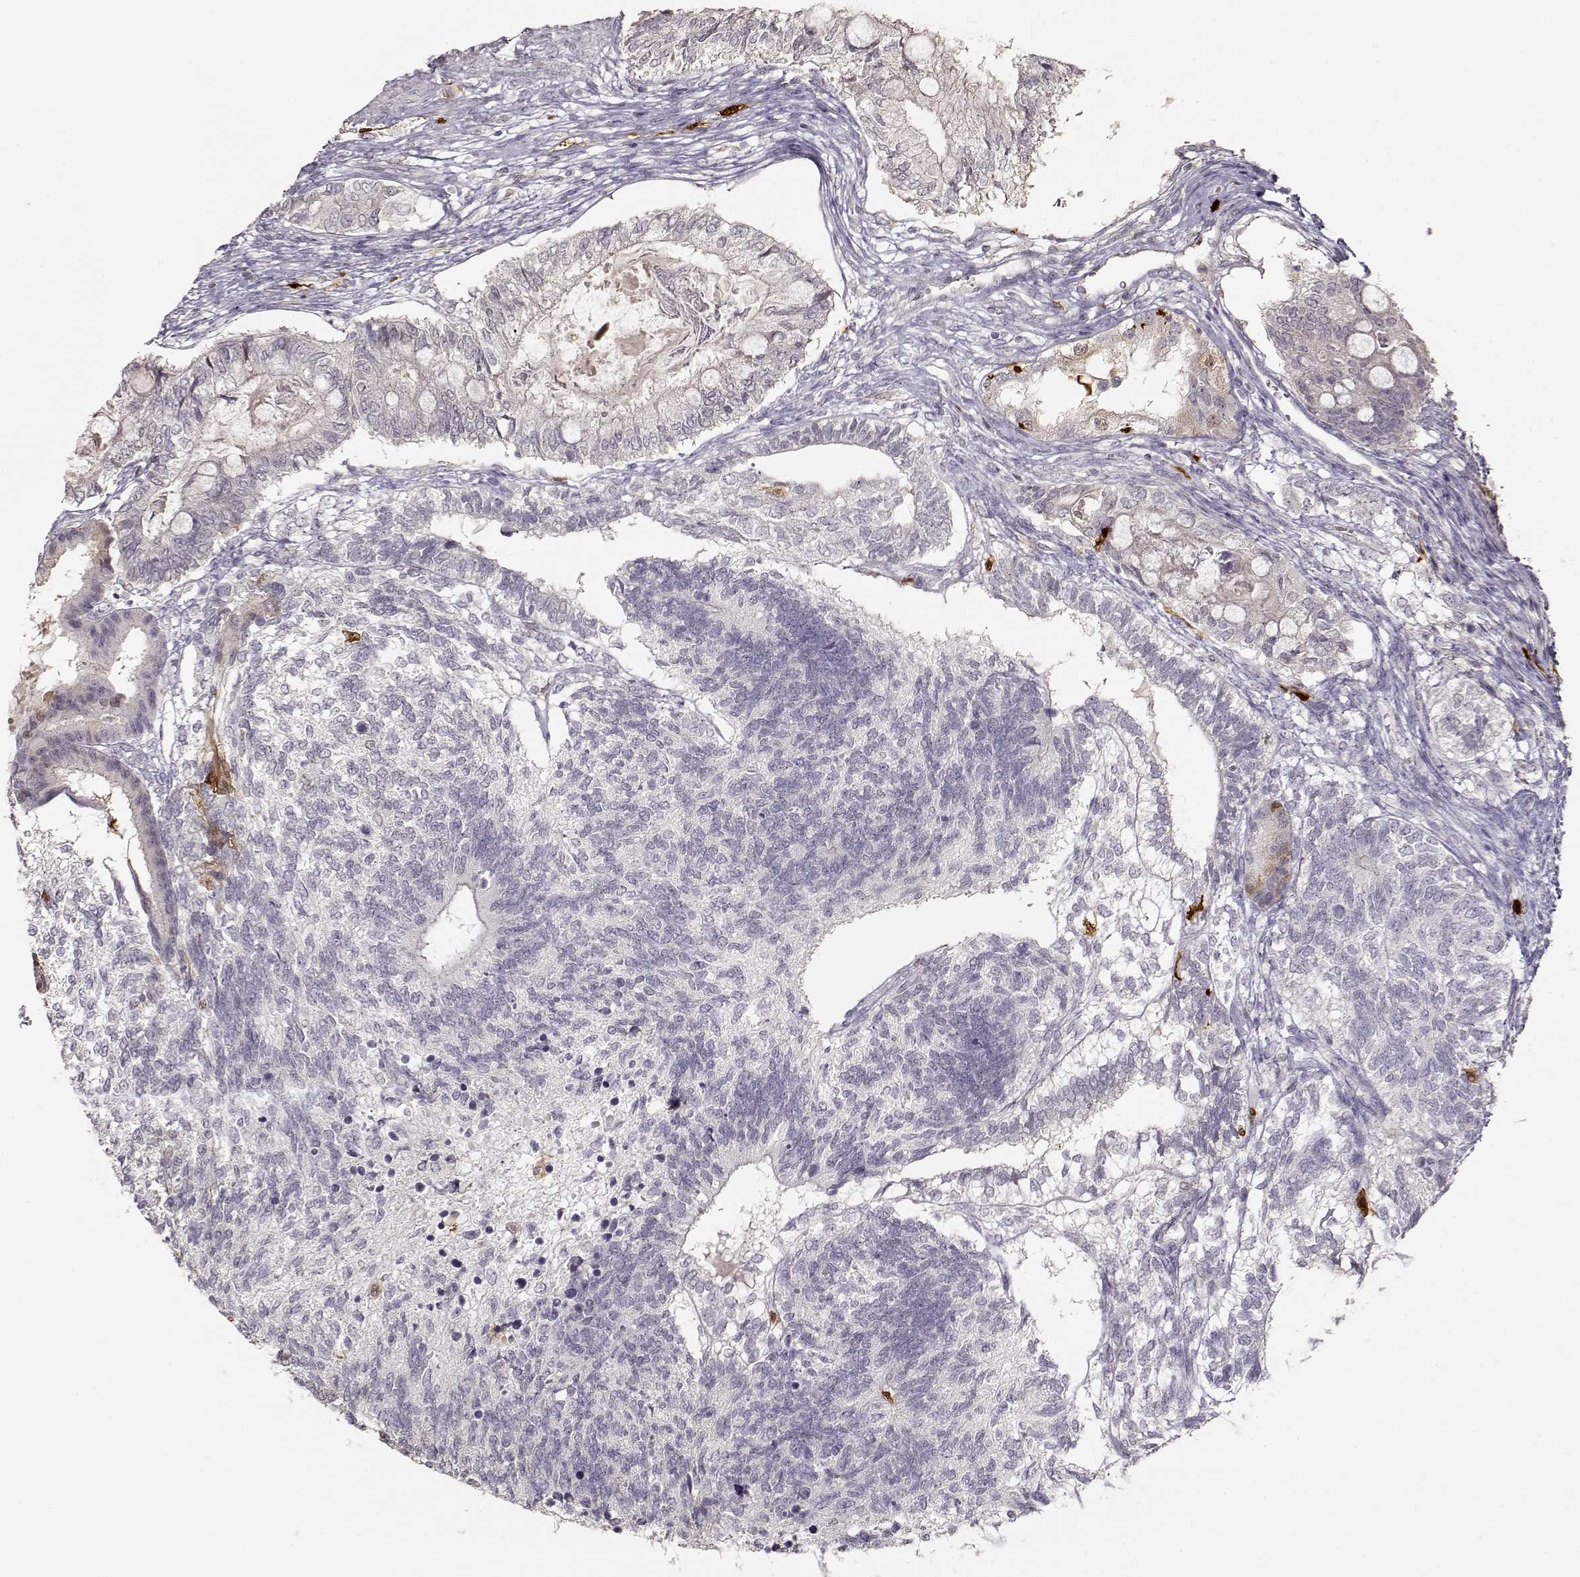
{"staining": {"intensity": "negative", "quantity": "none", "location": "none"}, "tissue": "testis cancer", "cell_type": "Tumor cells", "image_type": "cancer", "snomed": [{"axis": "morphology", "description": "Seminoma, NOS"}, {"axis": "morphology", "description": "Carcinoma, Embryonal, NOS"}, {"axis": "topography", "description": "Testis"}], "caption": "There is no significant staining in tumor cells of seminoma (testis). The staining was performed using DAB (3,3'-diaminobenzidine) to visualize the protein expression in brown, while the nuclei were stained in blue with hematoxylin (Magnification: 20x).", "gene": "S100B", "patient": {"sex": "male", "age": 41}}